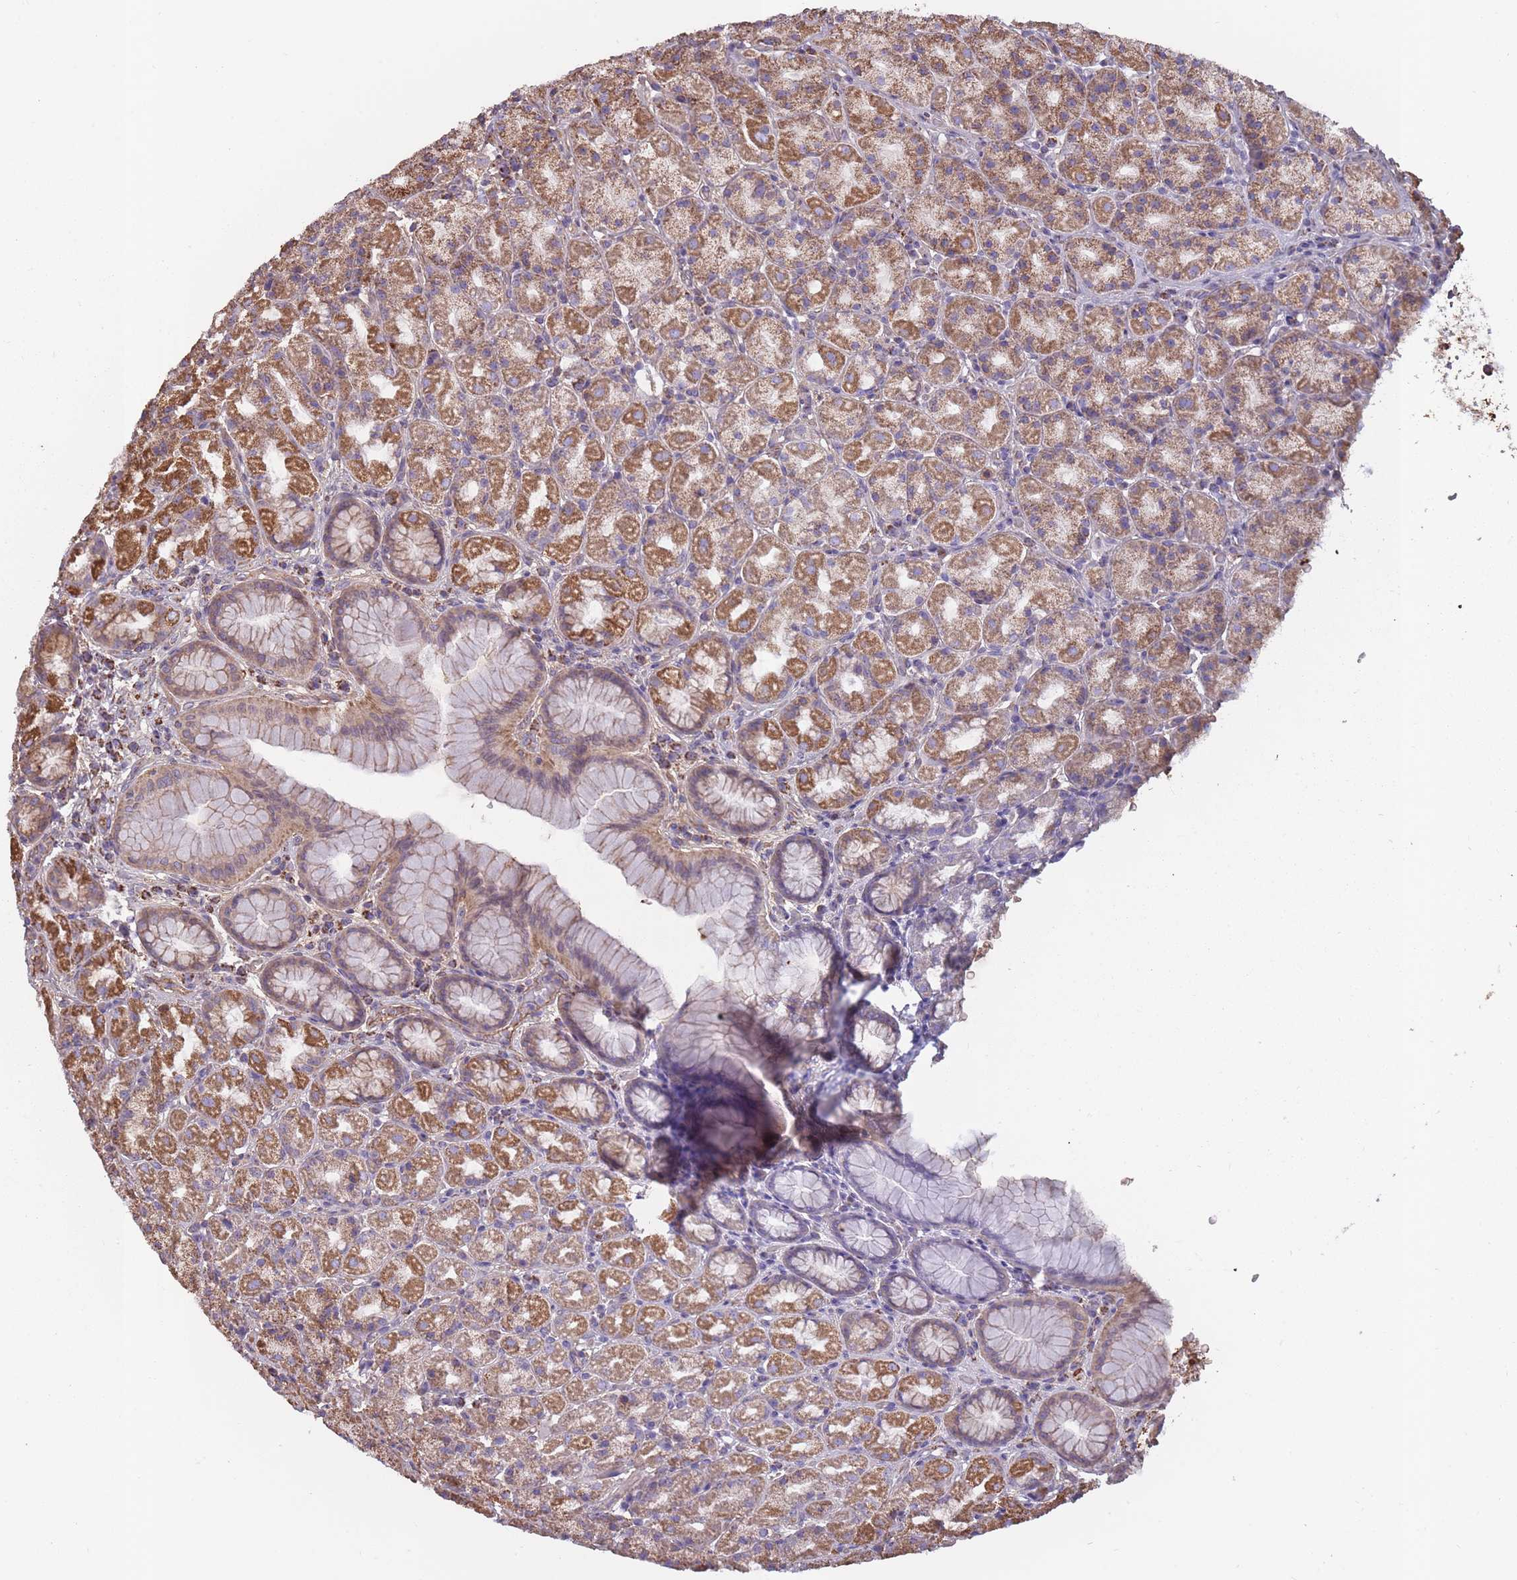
{"staining": {"intensity": "moderate", "quantity": ">75%", "location": "cytoplasmic/membranous"}, "tissue": "stomach", "cell_type": "Glandular cells", "image_type": "normal", "snomed": [{"axis": "morphology", "description": "Normal tissue, NOS"}, {"axis": "topography", "description": "Stomach, upper"}, {"axis": "topography", "description": "Stomach"}], "caption": "Immunohistochemistry of normal stomach demonstrates medium levels of moderate cytoplasmic/membranous positivity in about >75% of glandular cells.", "gene": "KAT2A", "patient": {"sex": "male", "age": 68}}